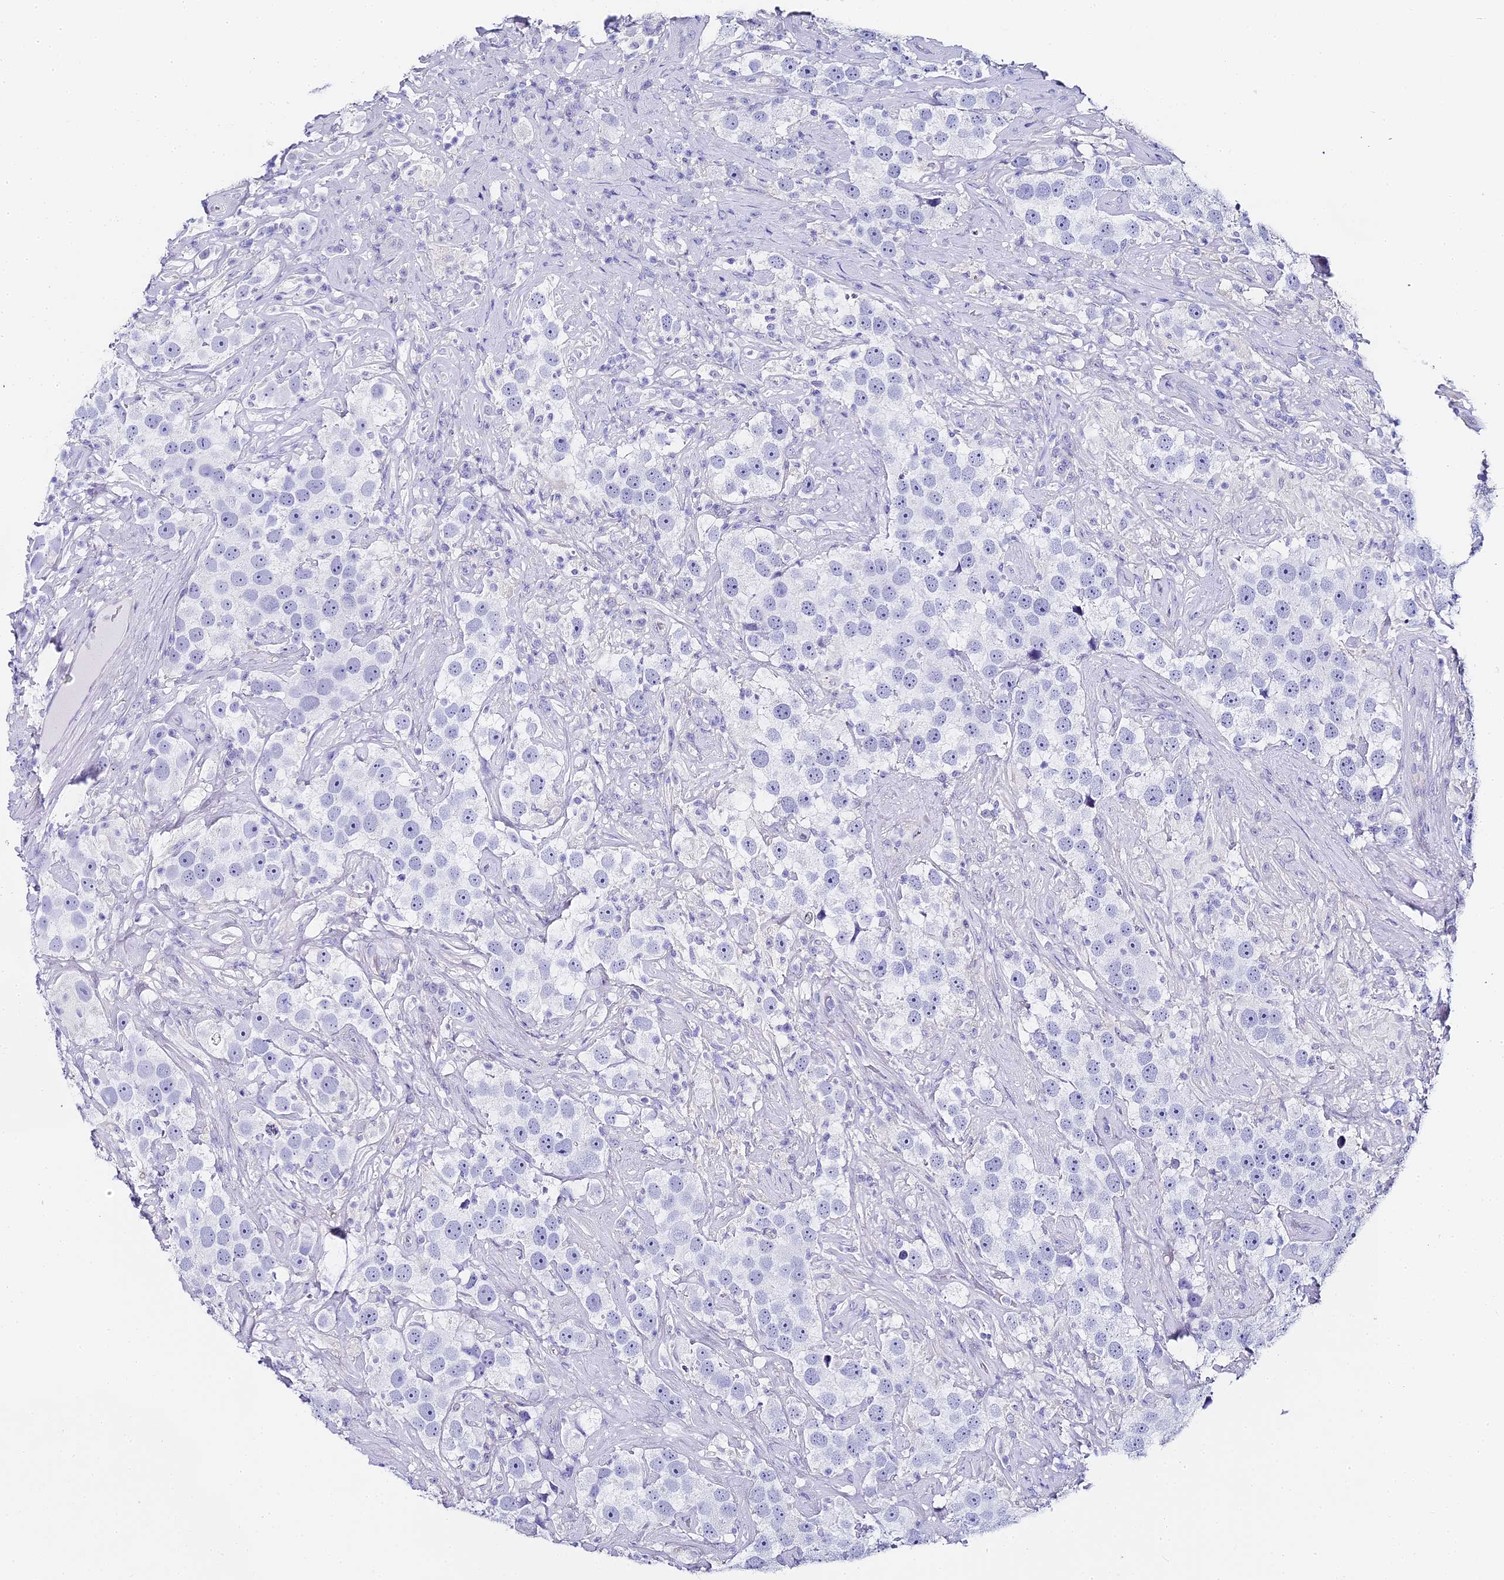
{"staining": {"intensity": "negative", "quantity": "none", "location": "none"}, "tissue": "testis cancer", "cell_type": "Tumor cells", "image_type": "cancer", "snomed": [{"axis": "morphology", "description": "Seminoma, NOS"}, {"axis": "topography", "description": "Testis"}], "caption": "Tumor cells are negative for protein expression in human seminoma (testis).", "gene": "ABHD14A-ACY1", "patient": {"sex": "male", "age": 49}}